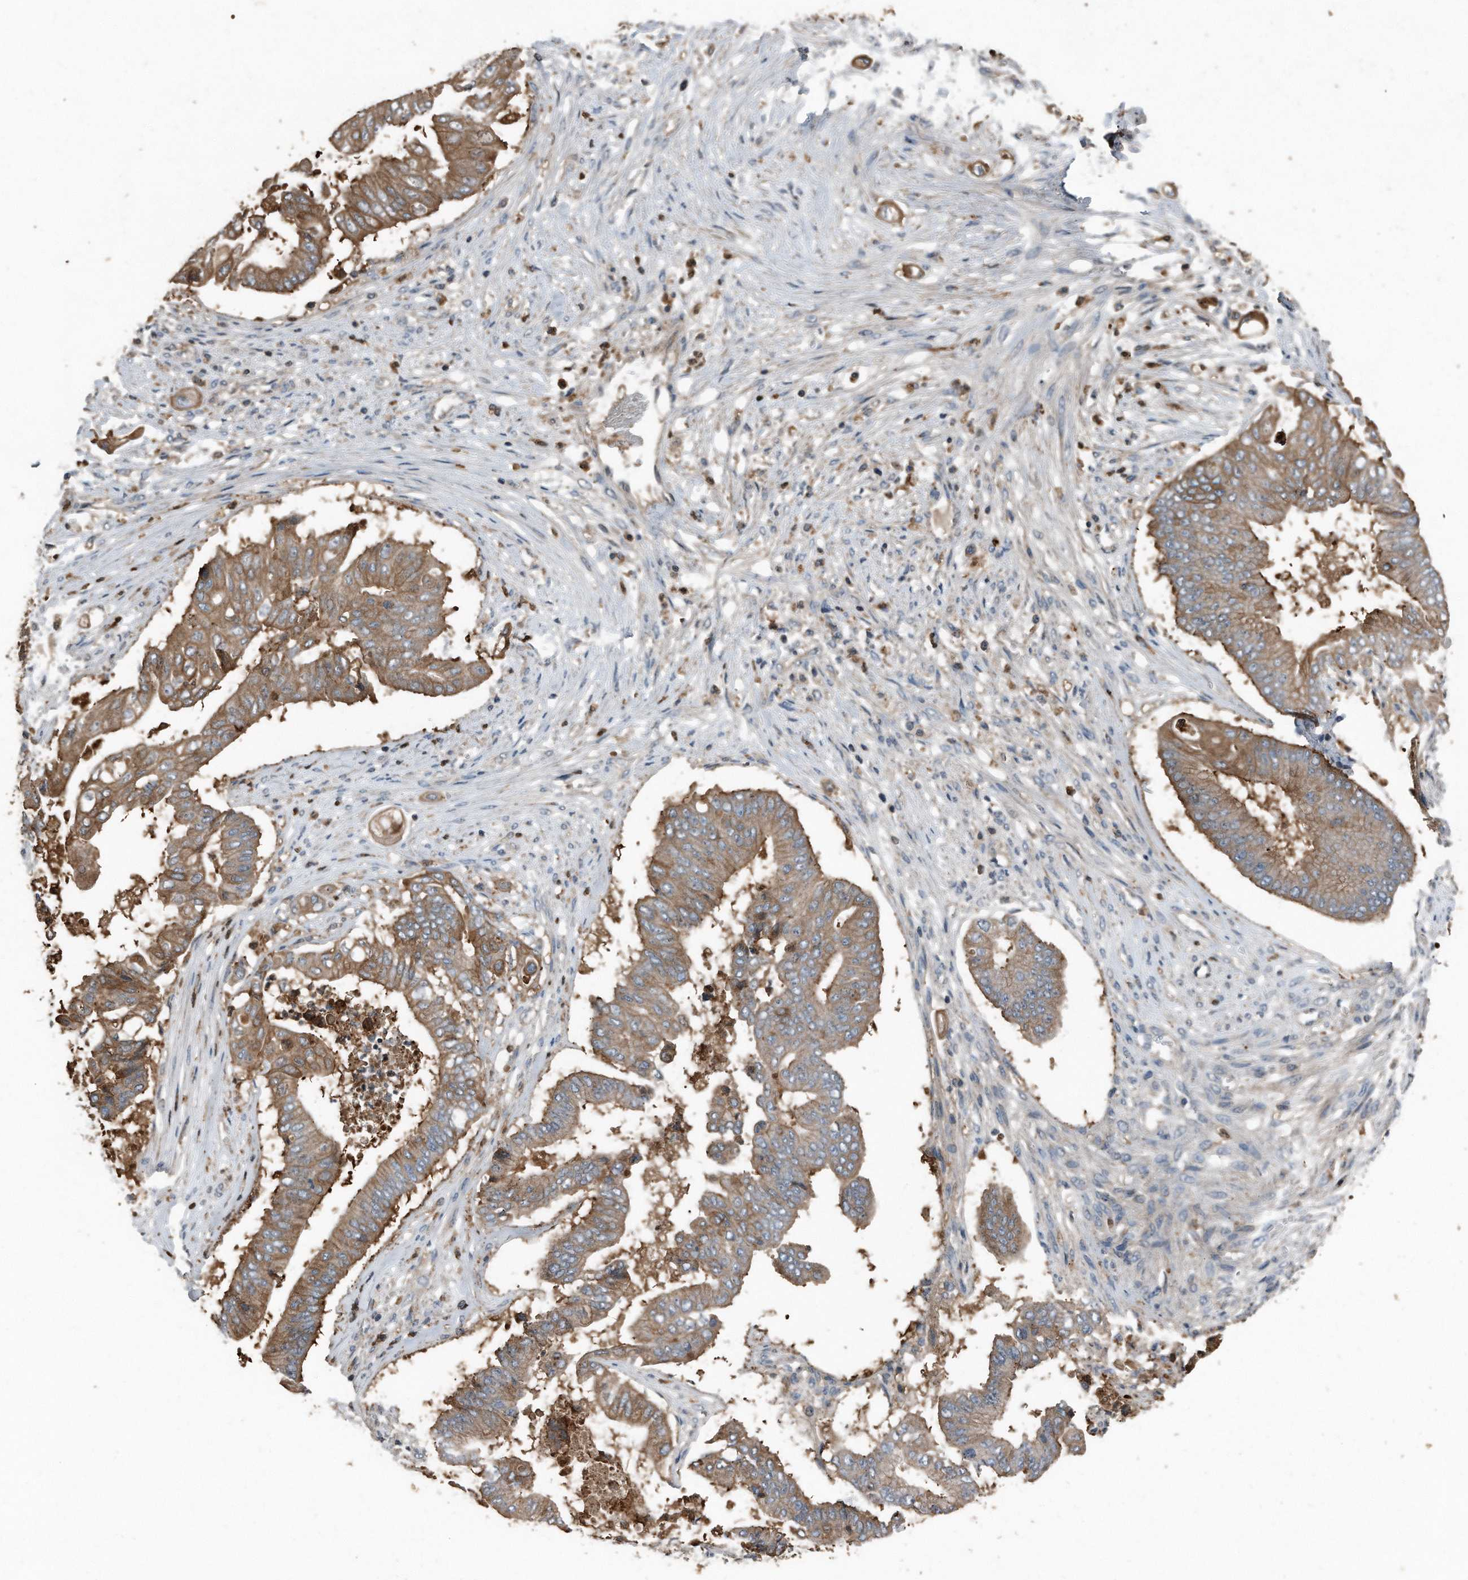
{"staining": {"intensity": "moderate", "quantity": ">75%", "location": "cytoplasmic/membranous"}, "tissue": "pancreatic cancer", "cell_type": "Tumor cells", "image_type": "cancer", "snomed": [{"axis": "morphology", "description": "Adenocarcinoma, NOS"}, {"axis": "topography", "description": "Pancreas"}], "caption": "There is medium levels of moderate cytoplasmic/membranous positivity in tumor cells of pancreatic cancer (adenocarcinoma), as demonstrated by immunohistochemical staining (brown color).", "gene": "C9", "patient": {"sex": "female", "age": 77}}